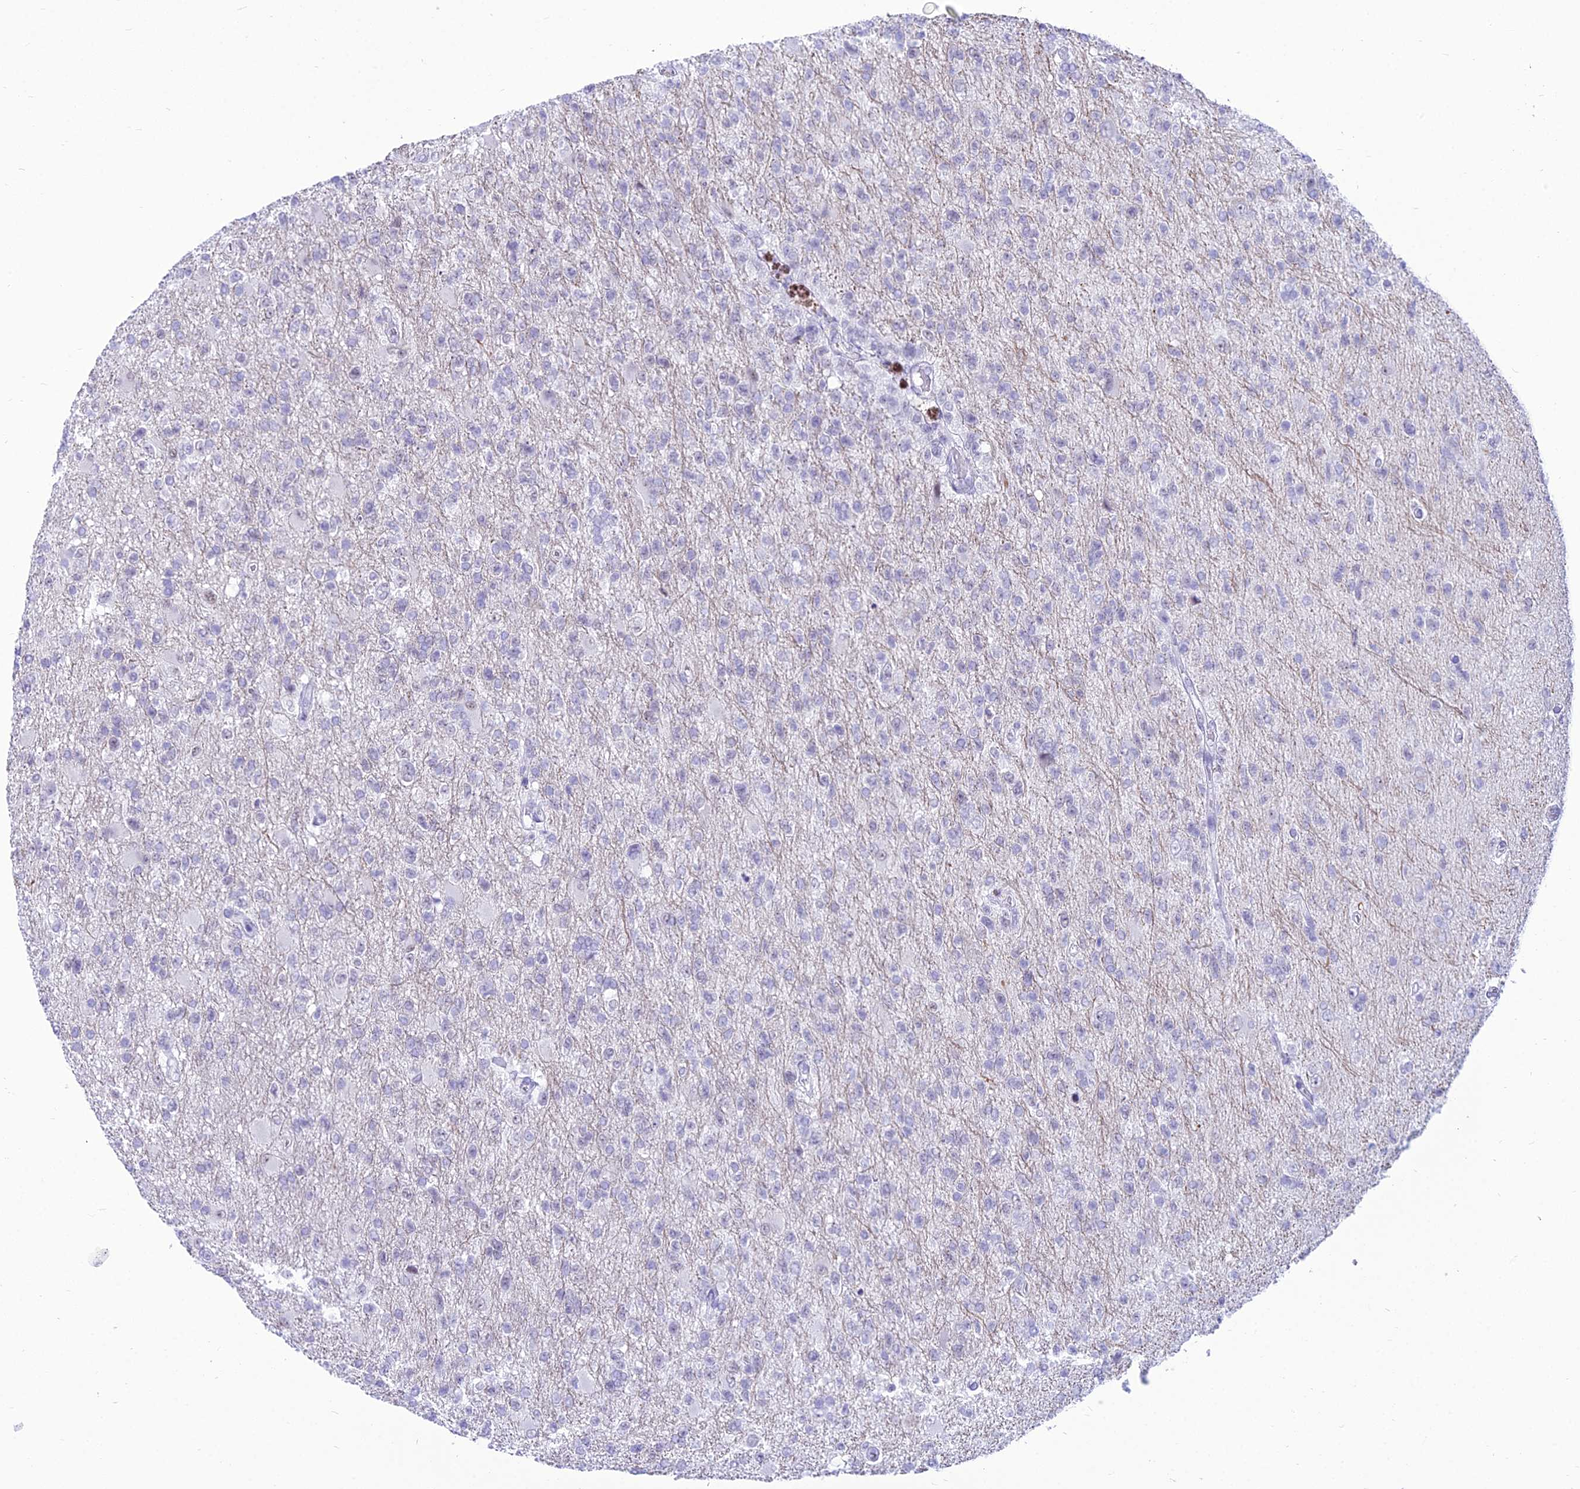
{"staining": {"intensity": "negative", "quantity": "none", "location": "none"}, "tissue": "glioma", "cell_type": "Tumor cells", "image_type": "cancer", "snomed": [{"axis": "morphology", "description": "Glioma, malignant, High grade"}, {"axis": "topography", "description": "Brain"}], "caption": "The micrograph exhibits no significant staining in tumor cells of malignant glioma (high-grade).", "gene": "DHX40", "patient": {"sex": "male", "age": 56}}